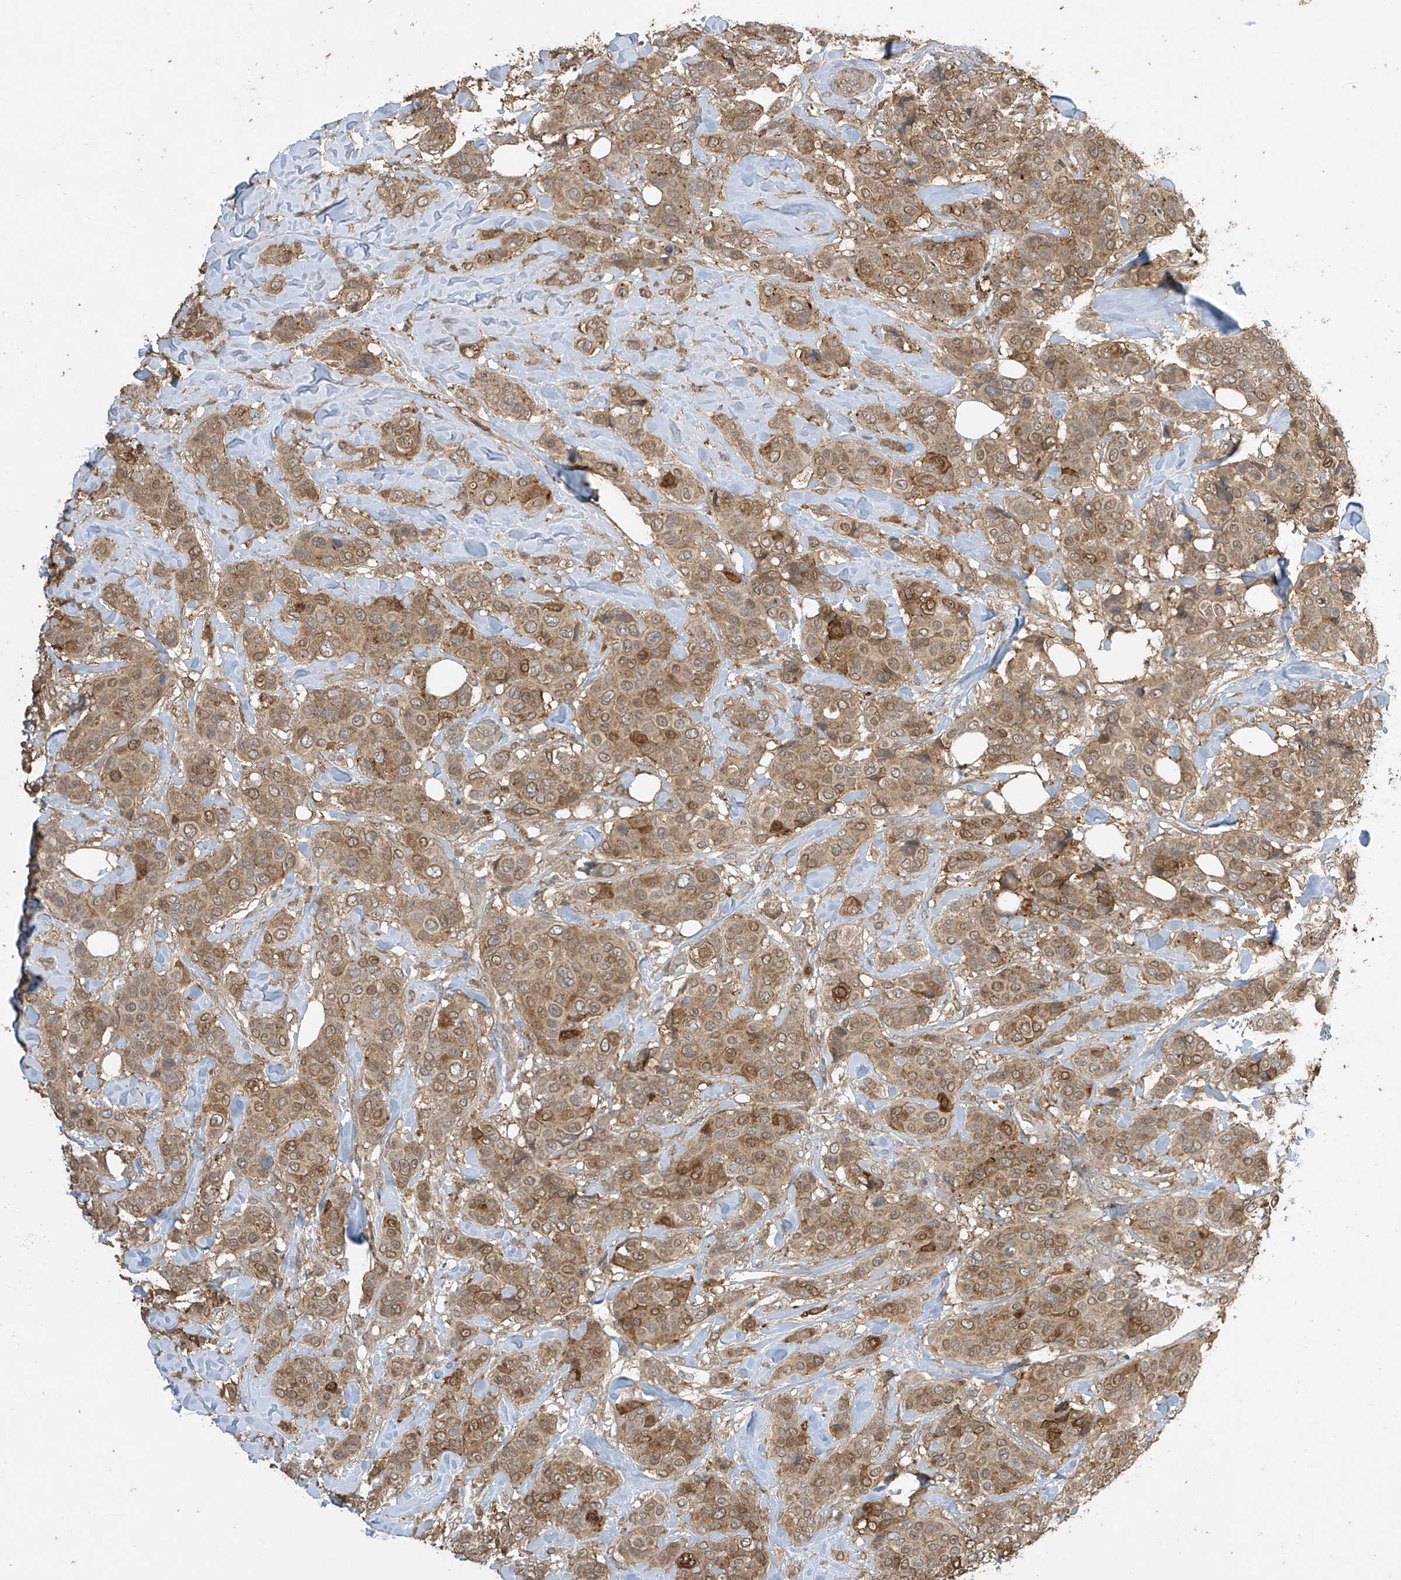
{"staining": {"intensity": "moderate", "quantity": ">75%", "location": "cytoplasmic/membranous"}, "tissue": "breast cancer", "cell_type": "Tumor cells", "image_type": "cancer", "snomed": [{"axis": "morphology", "description": "Lobular carcinoma"}, {"axis": "topography", "description": "Breast"}], "caption": "Immunohistochemical staining of human lobular carcinoma (breast) reveals medium levels of moderate cytoplasmic/membranous positivity in approximately >75% of tumor cells.", "gene": "SLFN14", "patient": {"sex": "female", "age": 51}}